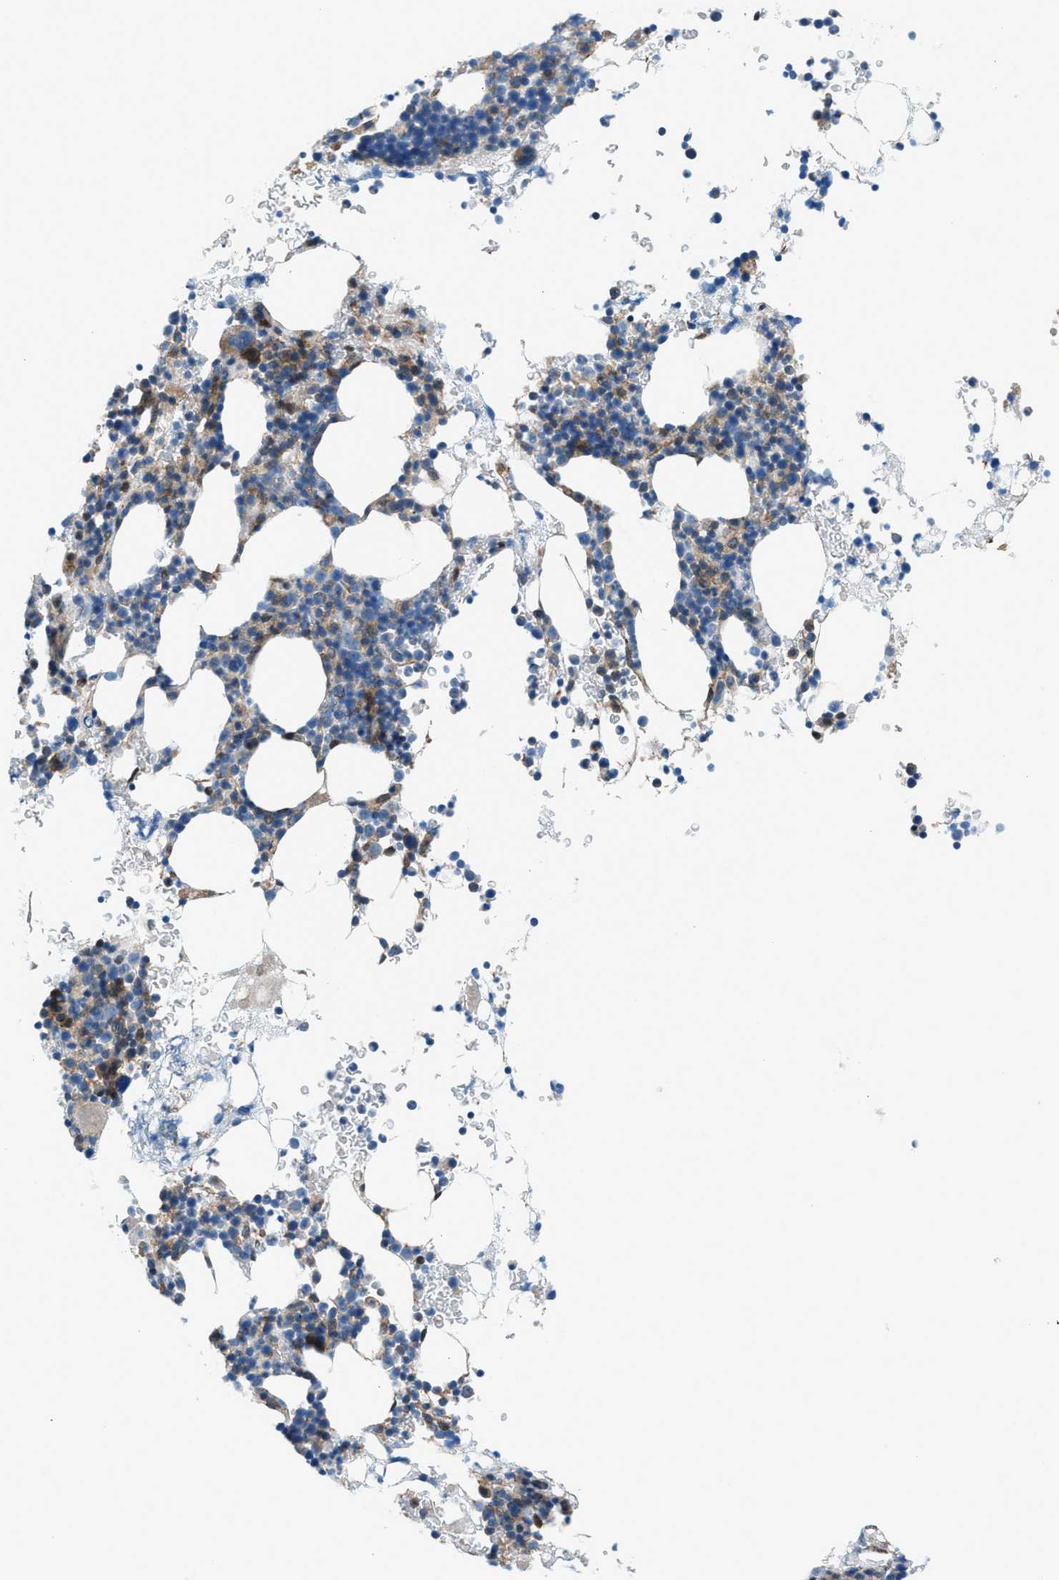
{"staining": {"intensity": "moderate", "quantity": "<25%", "location": "cytoplasmic/membranous,nuclear"}, "tissue": "bone marrow", "cell_type": "Hematopoietic cells", "image_type": "normal", "snomed": [{"axis": "morphology", "description": "Normal tissue, NOS"}, {"axis": "morphology", "description": "Inflammation, NOS"}, {"axis": "topography", "description": "Bone marrow"}], "caption": "Immunohistochemical staining of benign bone marrow shows <25% levels of moderate cytoplasmic/membranous,nuclear protein positivity in about <25% of hematopoietic cells. The protein of interest is stained brown, and the nuclei are stained in blue (DAB (3,3'-diaminobenzidine) IHC with brightfield microscopy, high magnification).", "gene": "PRKN", "patient": {"sex": "female", "age": 84}}